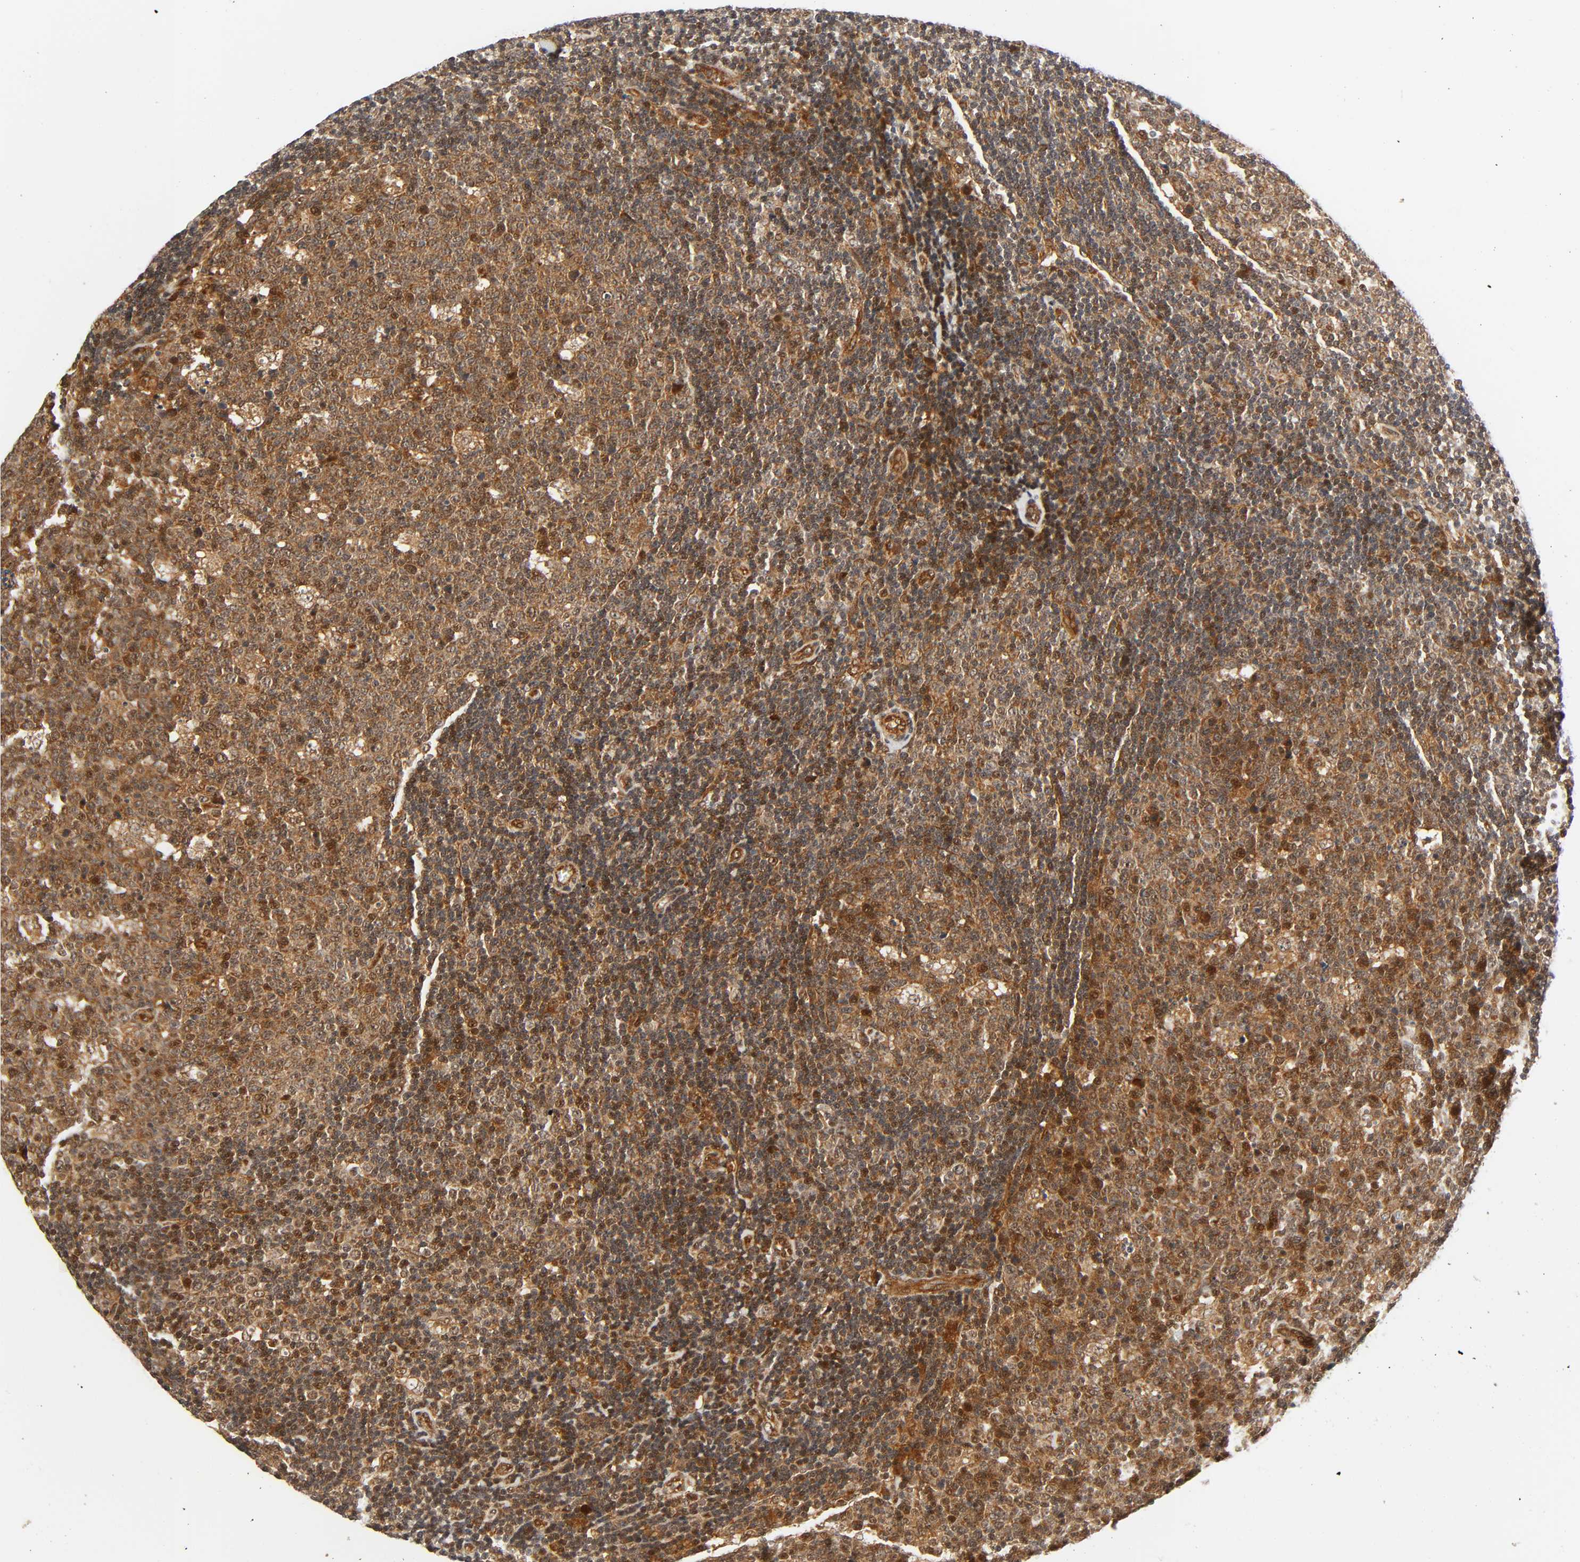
{"staining": {"intensity": "moderate", "quantity": ">75%", "location": "cytoplasmic/membranous,nuclear"}, "tissue": "lymph node", "cell_type": "Germinal center cells", "image_type": "normal", "snomed": [{"axis": "morphology", "description": "Normal tissue, NOS"}, {"axis": "topography", "description": "Lymph node"}, {"axis": "topography", "description": "Salivary gland"}], "caption": "Lymph node was stained to show a protein in brown. There is medium levels of moderate cytoplasmic/membranous,nuclear staining in about >75% of germinal center cells.", "gene": "IQCJ", "patient": {"sex": "male", "age": 8}}